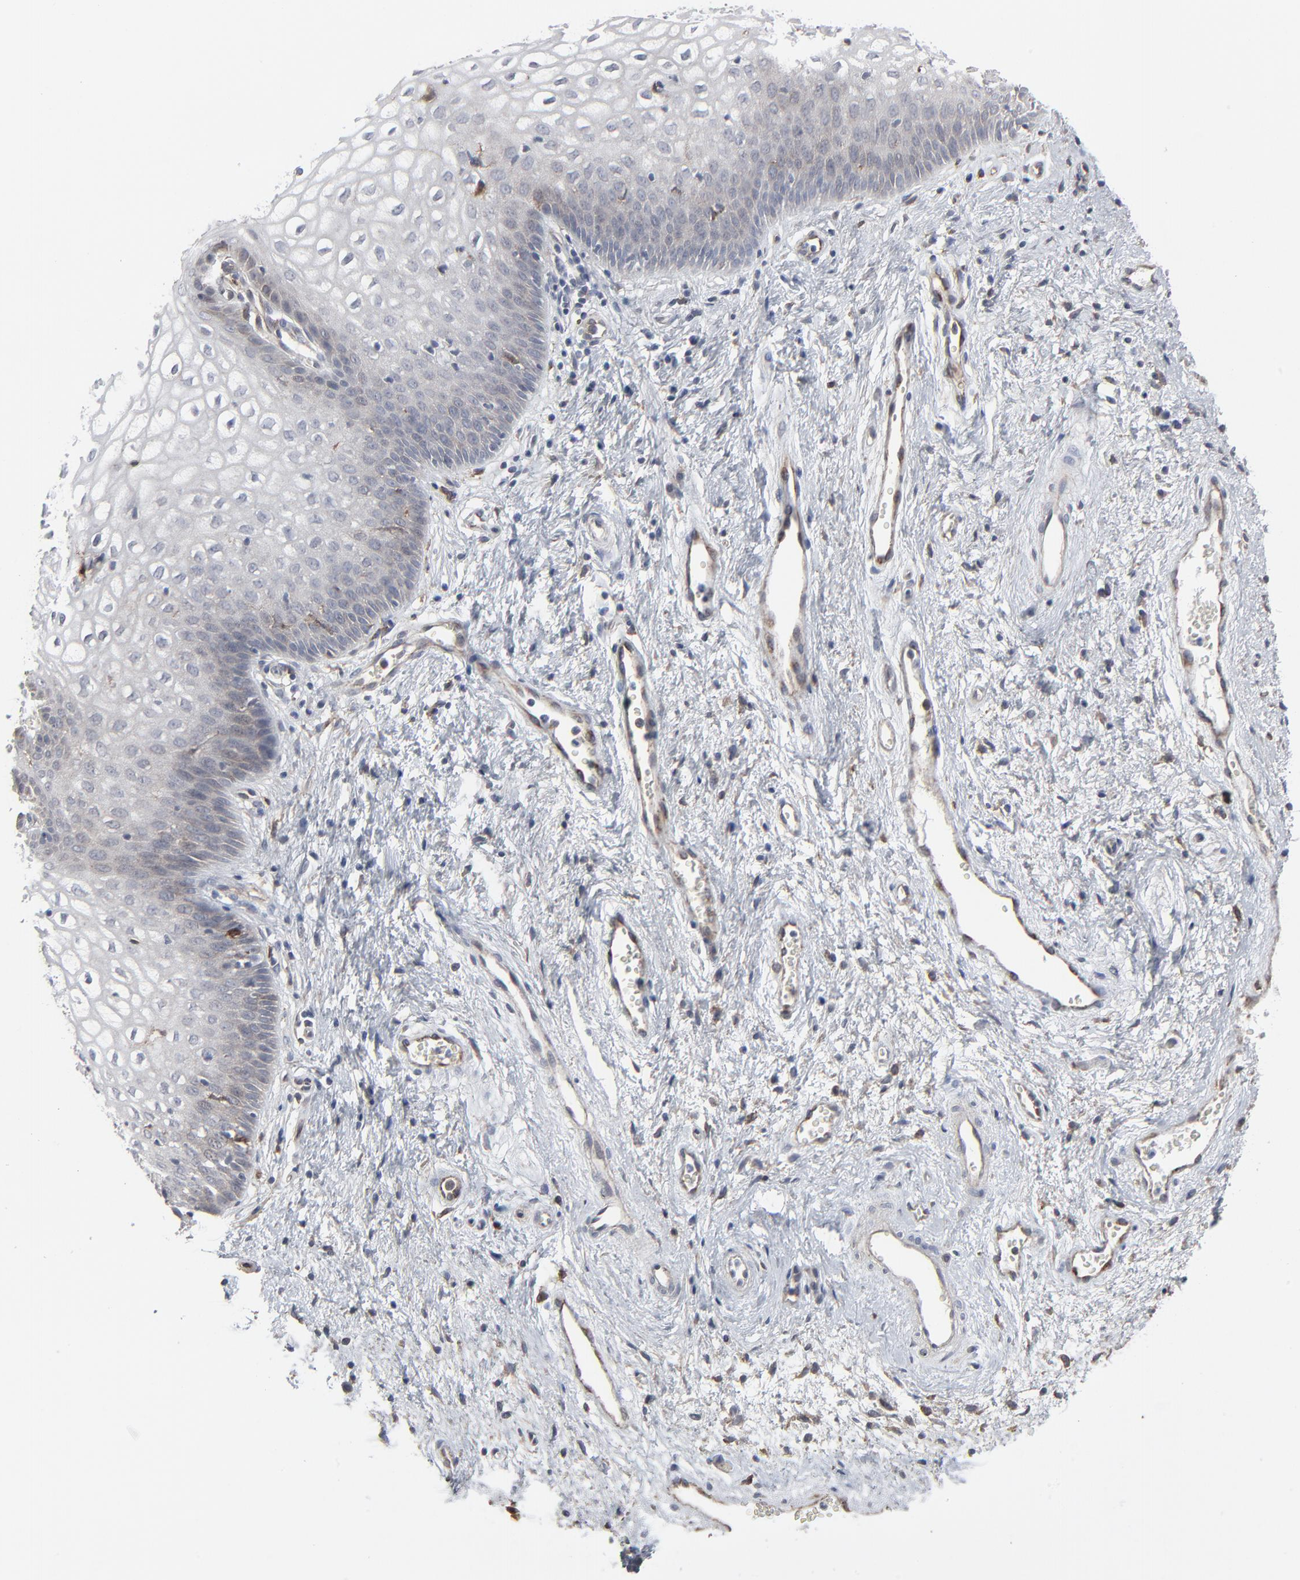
{"staining": {"intensity": "weak", "quantity": "<25%", "location": "cytoplasmic/membranous"}, "tissue": "vagina", "cell_type": "Squamous epithelial cells", "image_type": "normal", "snomed": [{"axis": "morphology", "description": "Normal tissue, NOS"}, {"axis": "topography", "description": "Vagina"}], "caption": "Vagina was stained to show a protein in brown. There is no significant staining in squamous epithelial cells. Brightfield microscopy of immunohistochemistry (IHC) stained with DAB (3,3'-diaminobenzidine) (brown) and hematoxylin (blue), captured at high magnification.", "gene": "CTNND1", "patient": {"sex": "female", "age": 34}}